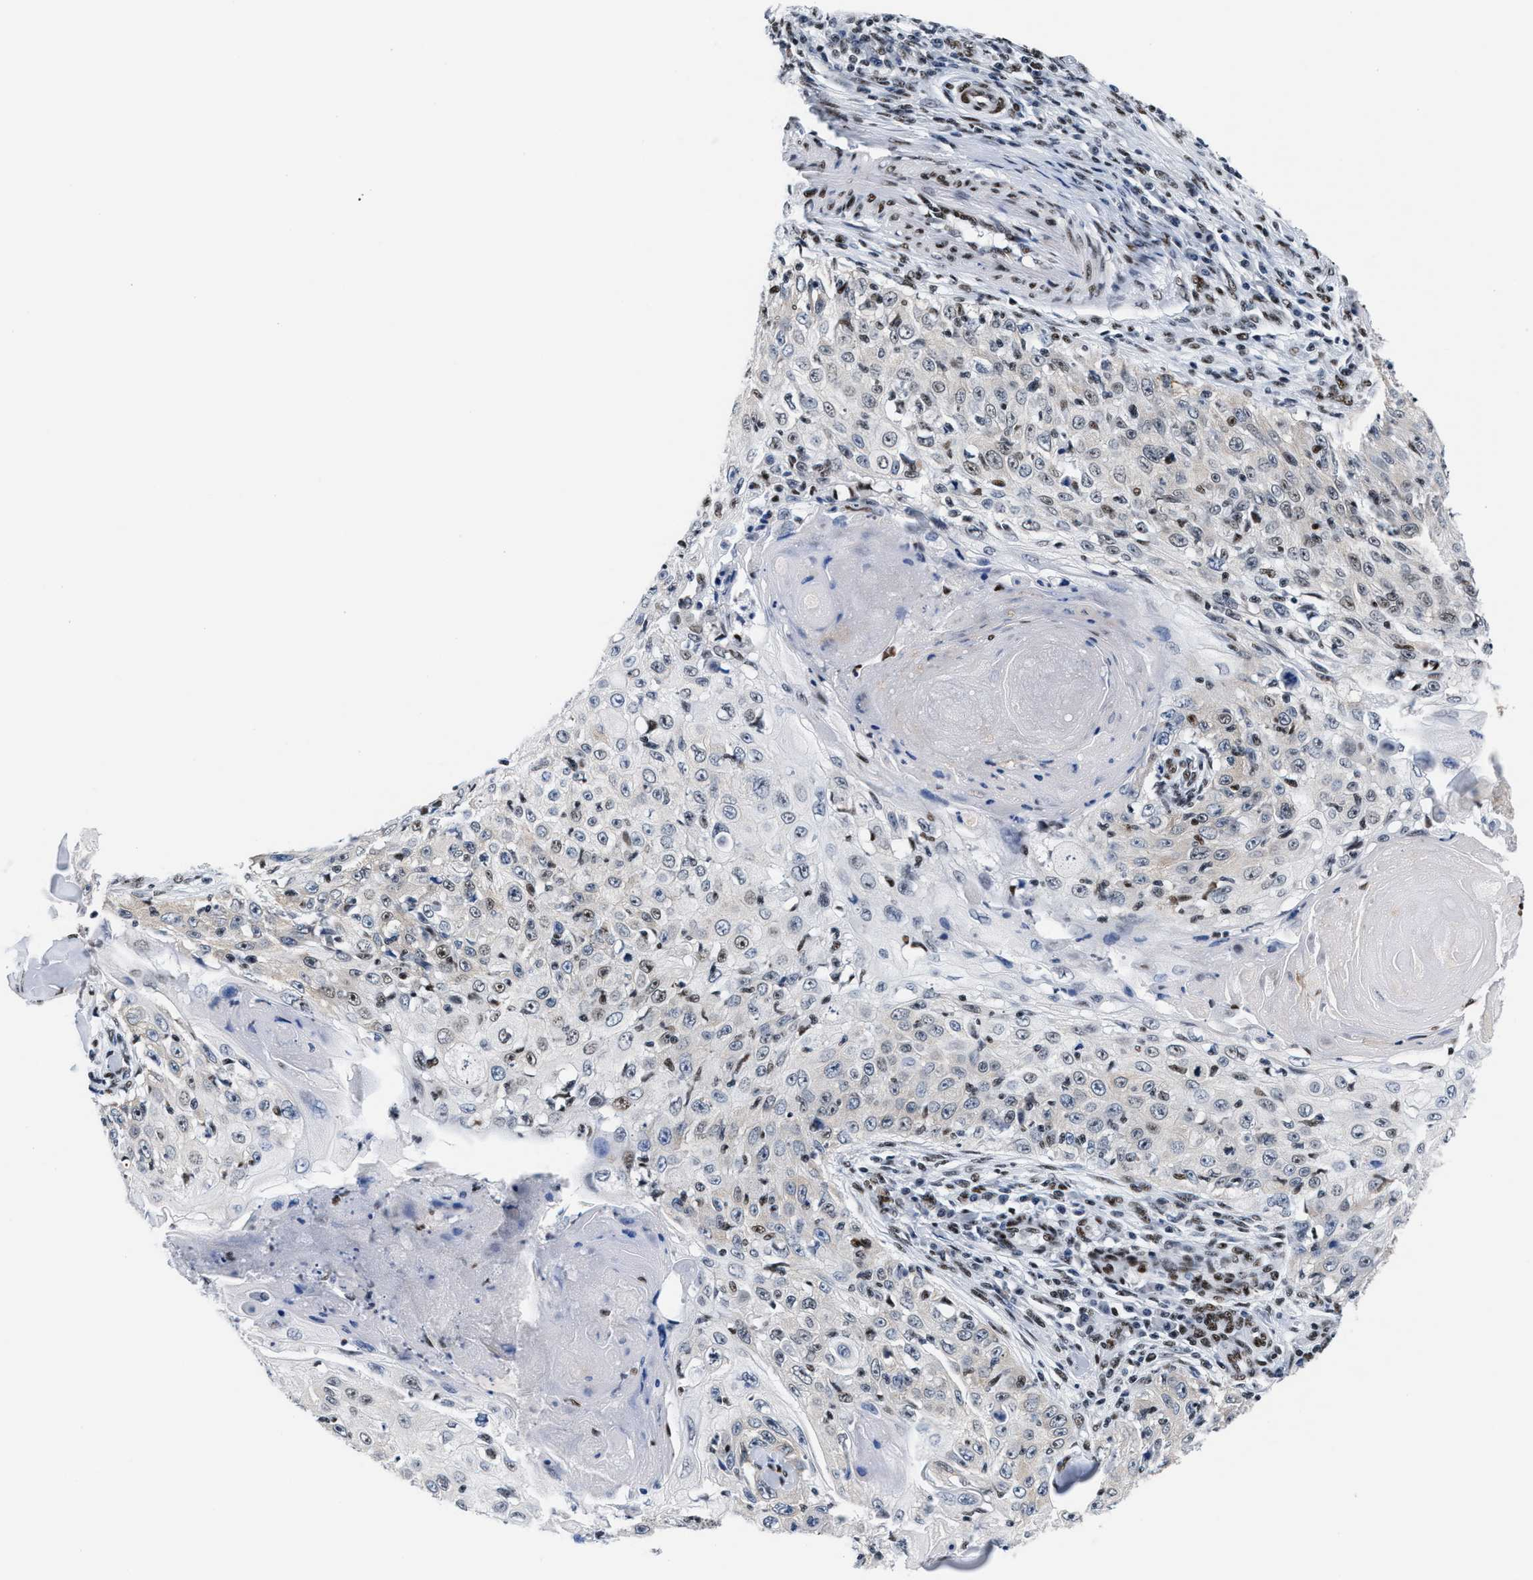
{"staining": {"intensity": "weak", "quantity": "<25%", "location": "nuclear"}, "tissue": "skin cancer", "cell_type": "Tumor cells", "image_type": "cancer", "snomed": [{"axis": "morphology", "description": "Squamous cell carcinoma, NOS"}, {"axis": "topography", "description": "Skin"}], "caption": "Protein analysis of skin cancer (squamous cell carcinoma) displays no significant positivity in tumor cells.", "gene": "RAD50", "patient": {"sex": "male", "age": 86}}